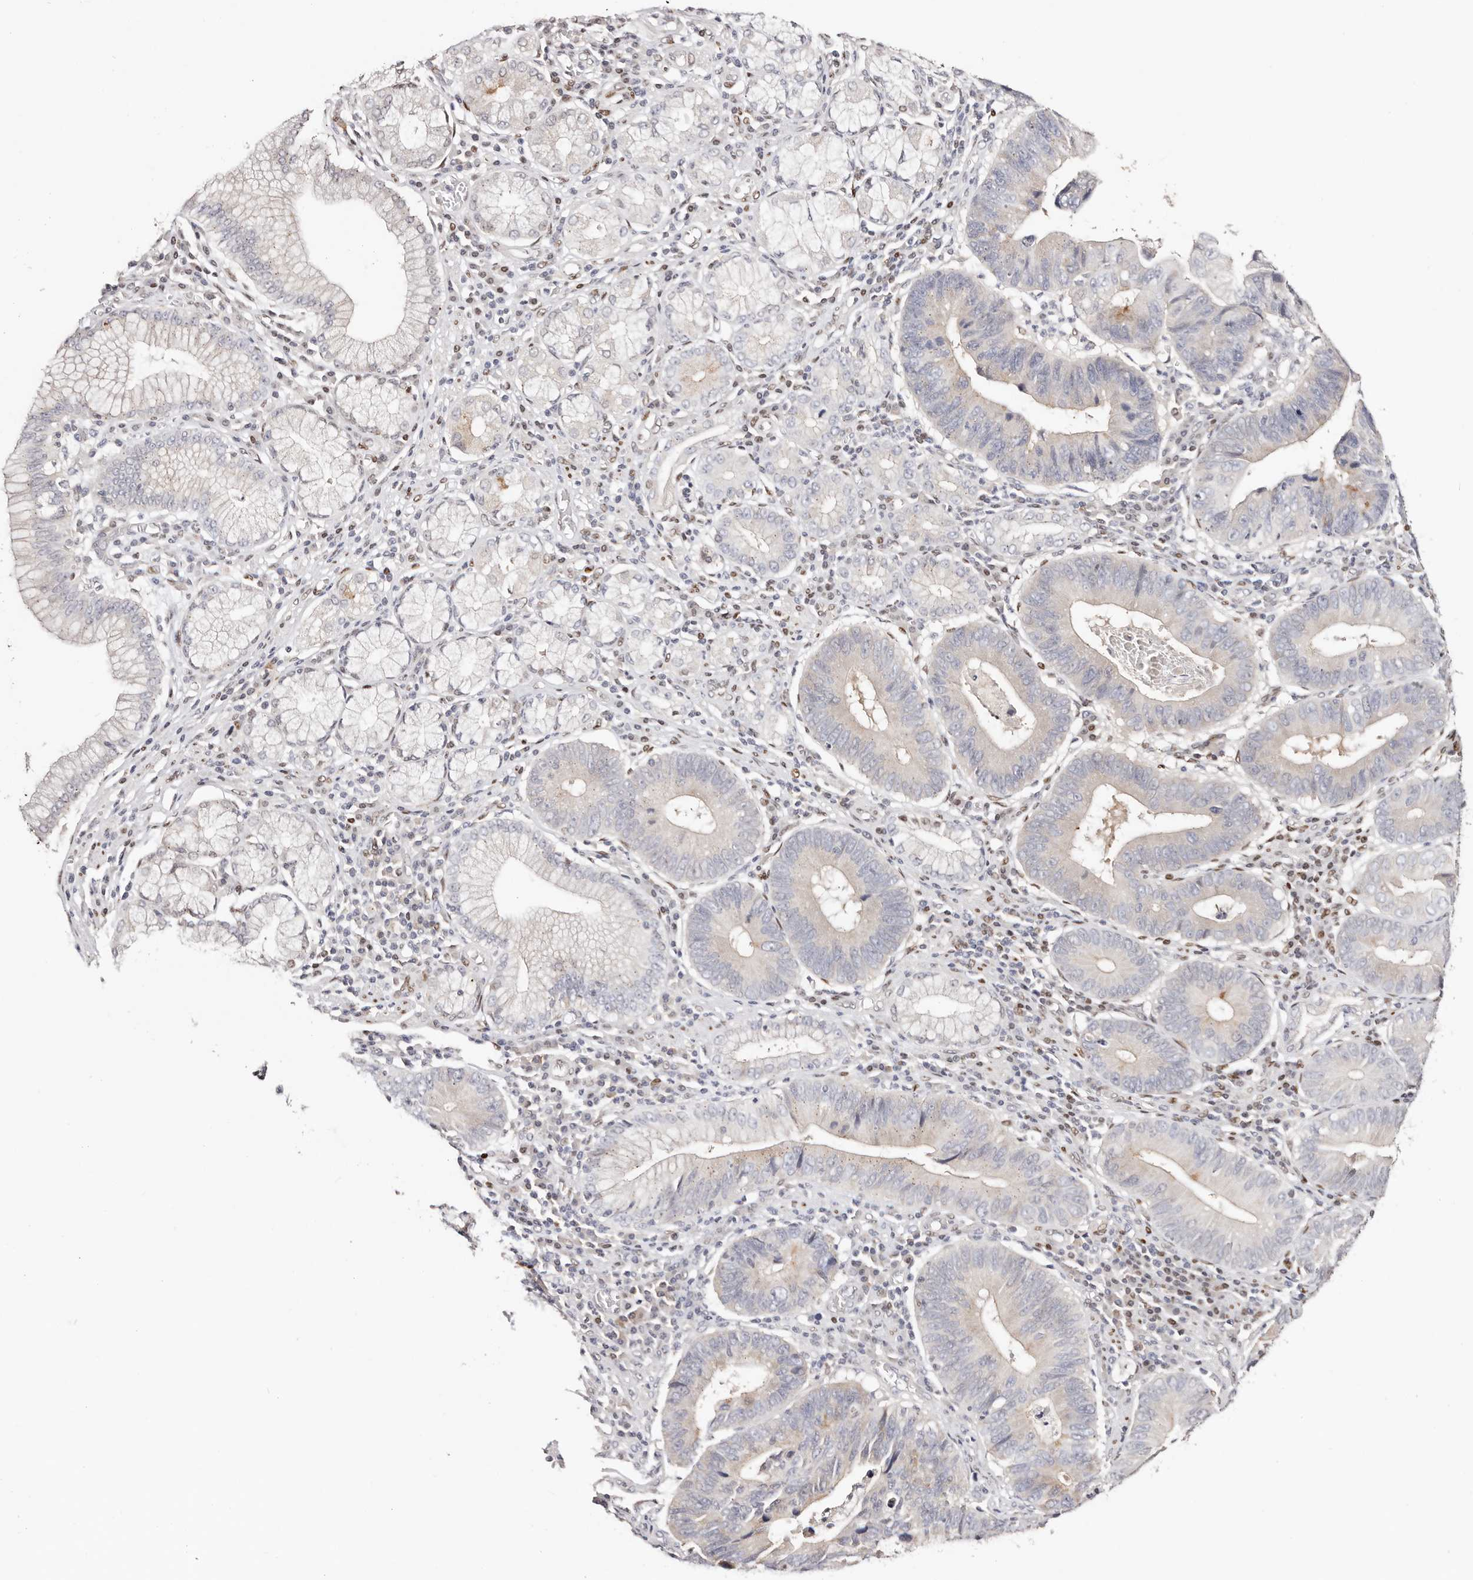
{"staining": {"intensity": "moderate", "quantity": "<25%", "location": "cytoplasmic/membranous"}, "tissue": "stomach cancer", "cell_type": "Tumor cells", "image_type": "cancer", "snomed": [{"axis": "morphology", "description": "Adenocarcinoma, NOS"}, {"axis": "topography", "description": "Stomach"}], "caption": "IHC micrograph of stomach adenocarcinoma stained for a protein (brown), which reveals low levels of moderate cytoplasmic/membranous expression in approximately <25% of tumor cells.", "gene": "IQGAP3", "patient": {"sex": "male", "age": 59}}